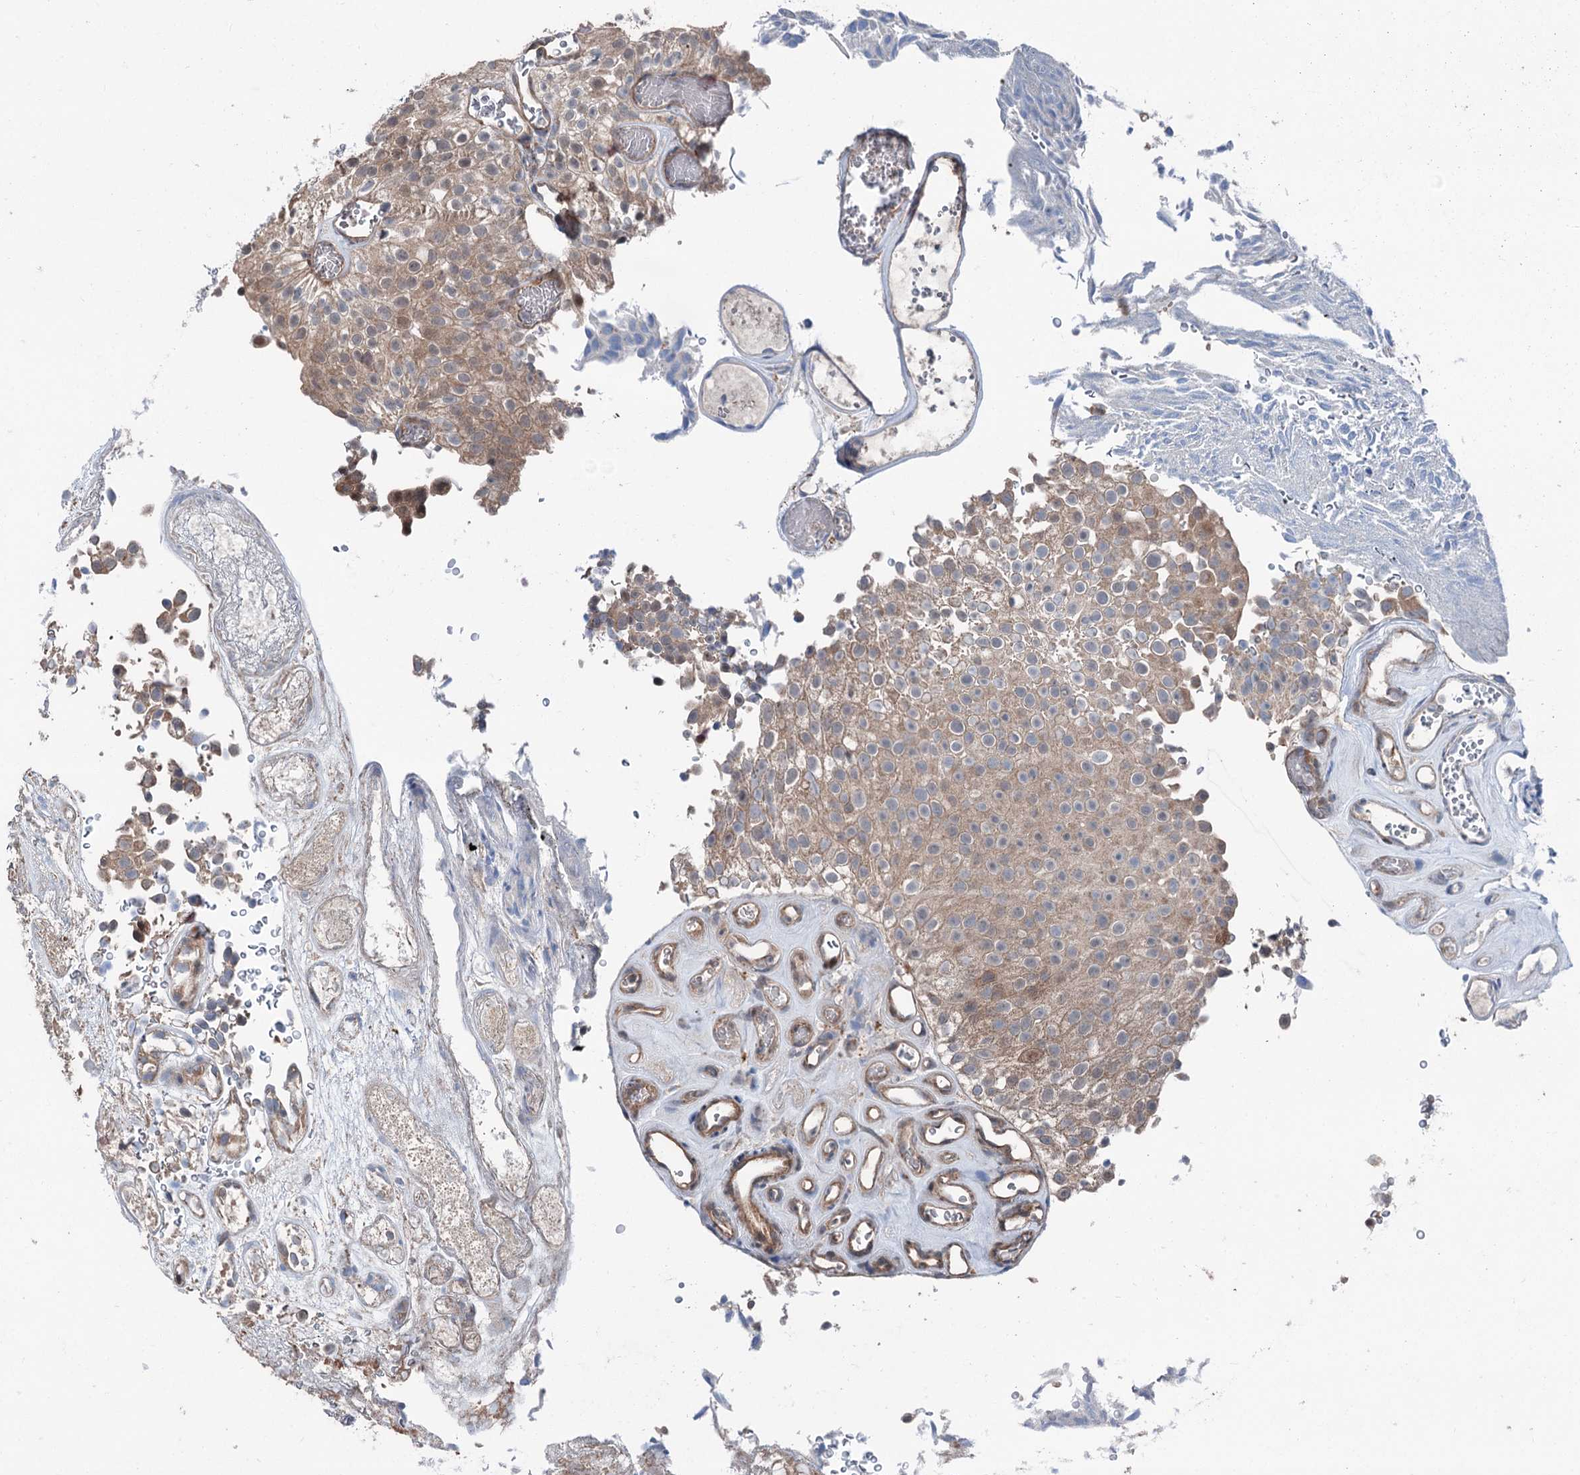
{"staining": {"intensity": "weak", "quantity": "25%-75%", "location": "cytoplasmic/membranous"}, "tissue": "urothelial cancer", "cell_type": "Tumor cells", "image_type": "cancer", "snomed": [{"axis": "morphology", "description": "Urothelial carcinoma, Low grade"}, {"axis": "topography", "description": "Urinary bladder"}], "caption": "Immunohistochemical staining of human low-grade urothelial carcinoma reveals weak cytoplasmic/membranous protein expression in about 25%-75% of tumor cells. (DAB (3,3'-diaminobenzidine) IHC with brightfield microscopy, high magnification).", "gene": "PSMD13", "patient": {"sex": "male", "age": 78}}